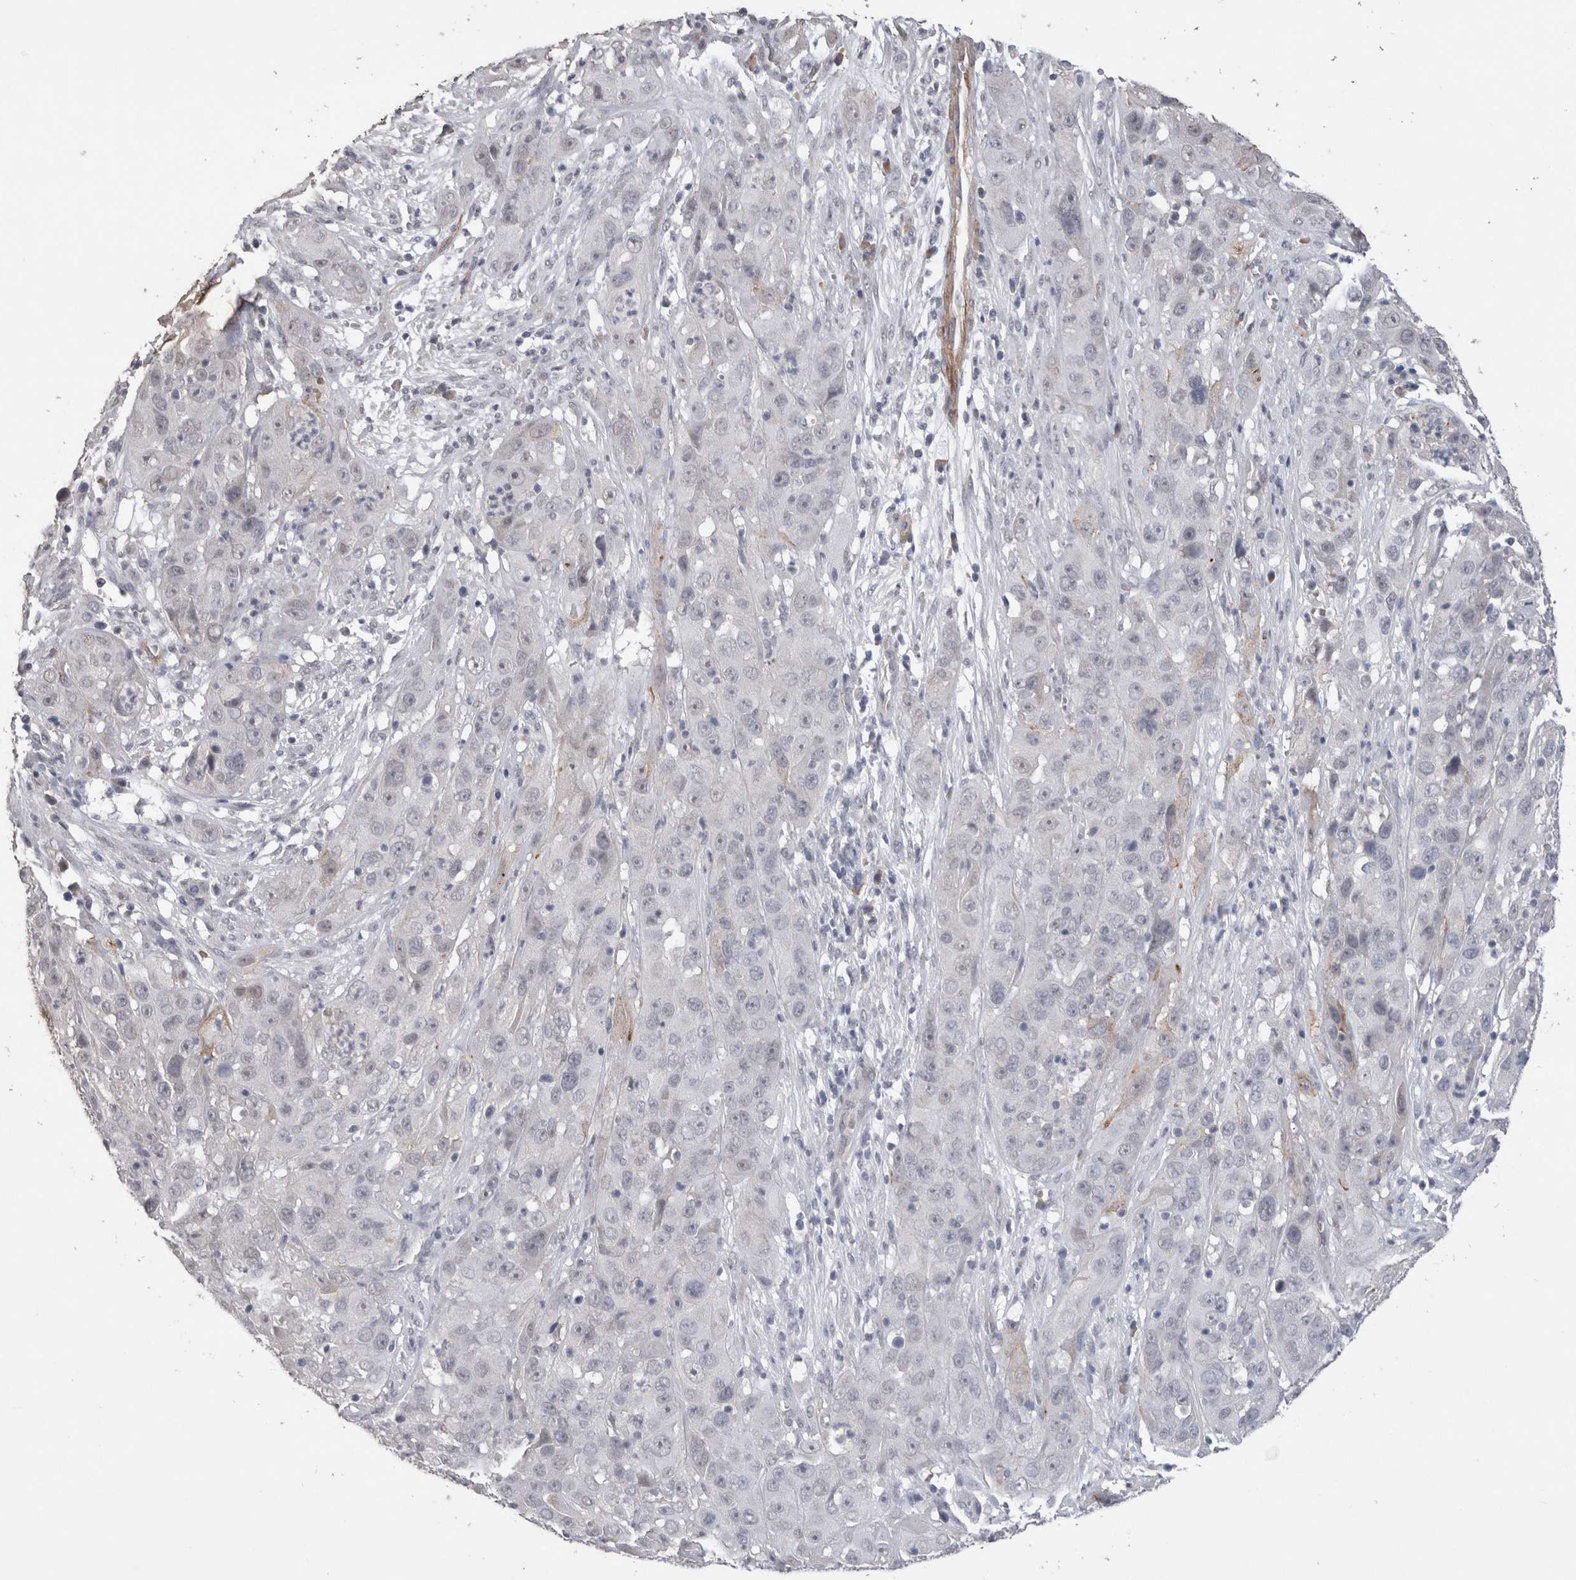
{"staining": {"intensity": "moderate", "quantity": "<25%", "location": "cytoplasmic/membranous"}, "tissue": "cervical cancer", "cell_type": "Tumor cells", "image_type": "cancer", "snomed": [{"axis": "morphology", "description": "Squamous cell carcinoma, NOS"}, {"axis": "topography", "description": "Cervix"}], "caption": "A photomicrograph showing moderate cytoplasmic/membranous positivity in approximately <25% of tumor cells in squamous cell carcinoma (cervical), as visualized by brown immunohistochemical staining.", "gene": "CDH13", "patient": {"sex": "female", "age": 32}}